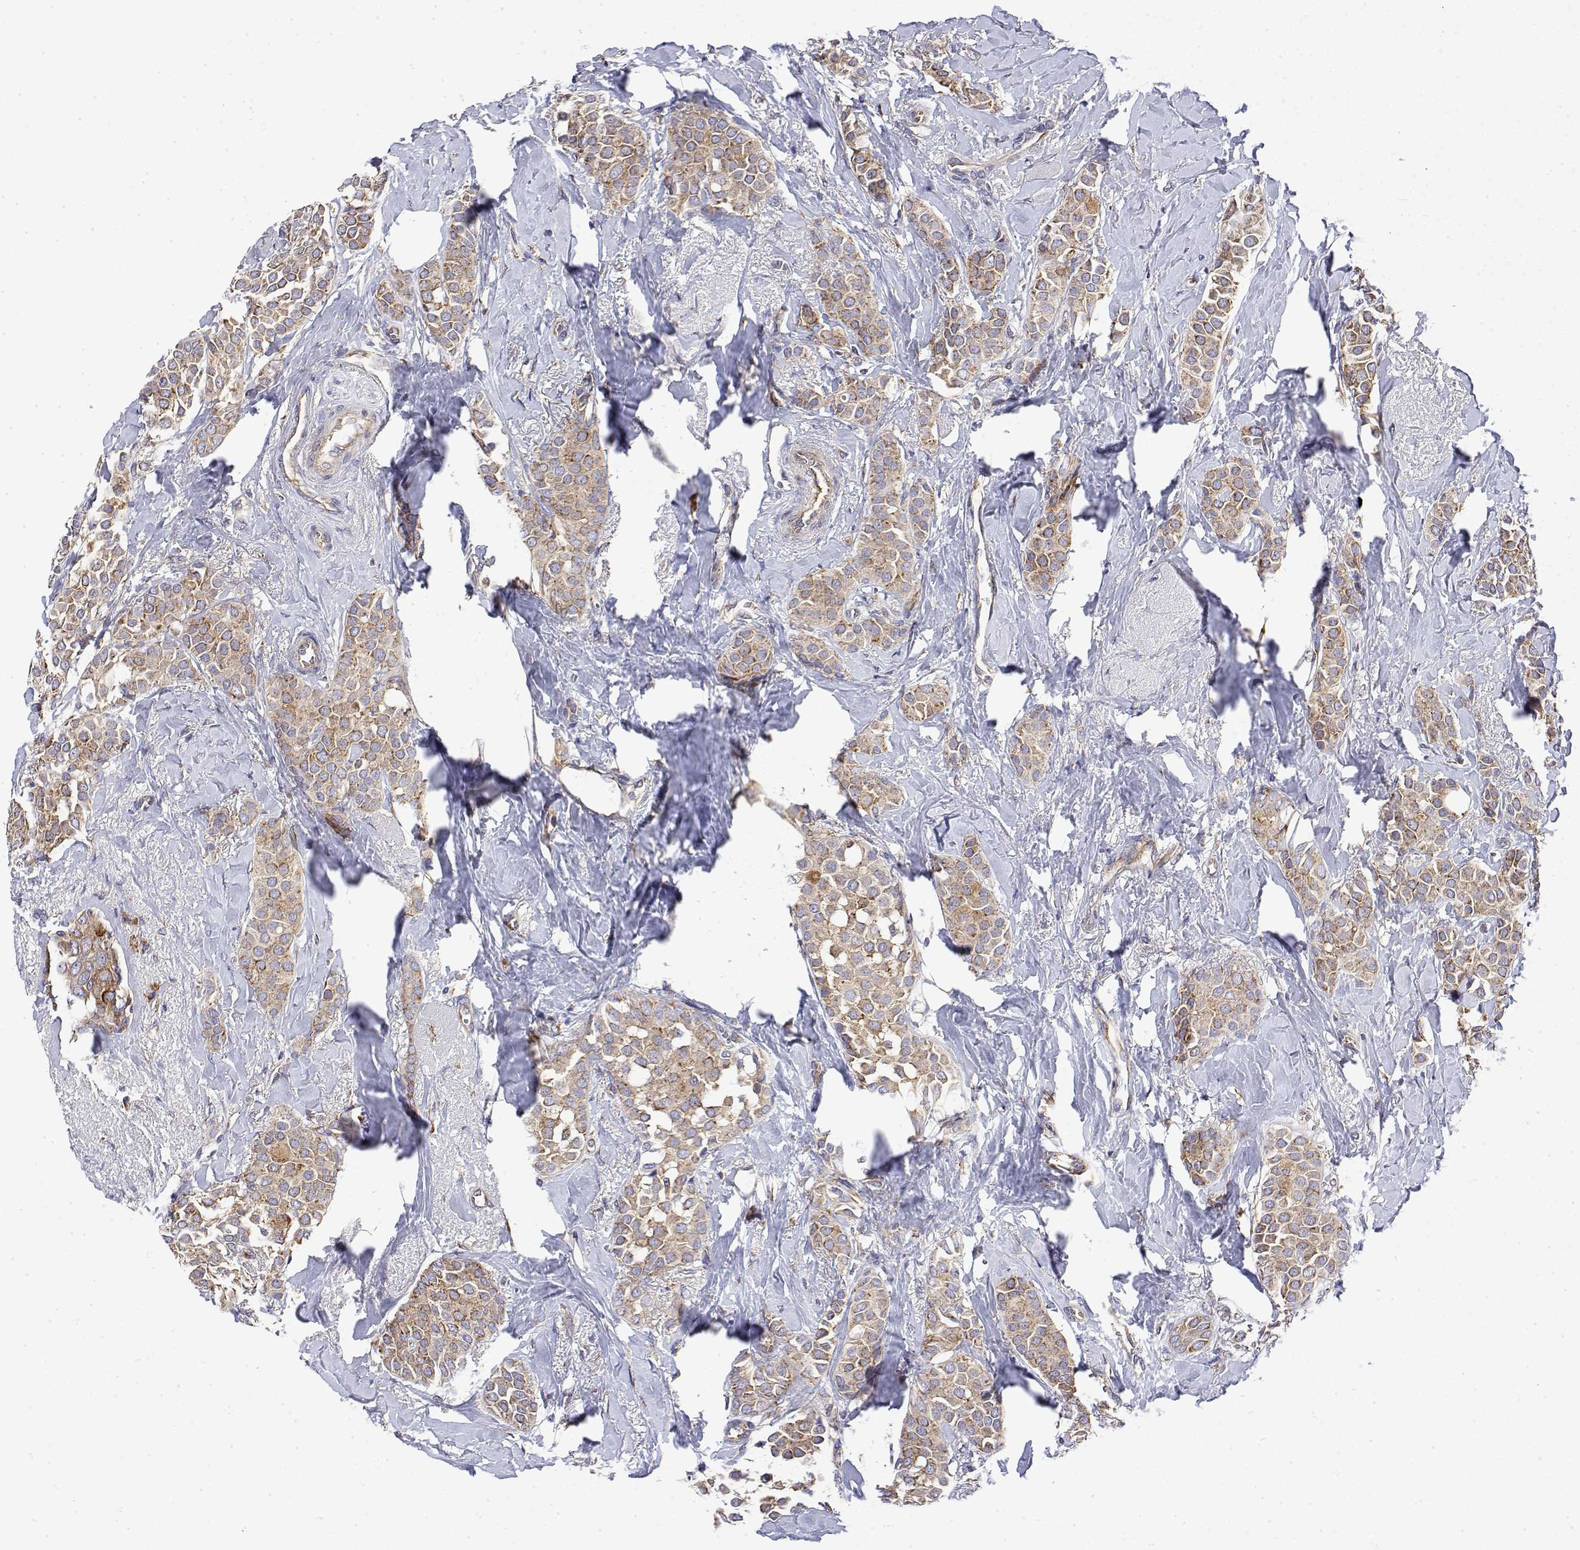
{"staining": {"intensity": "moderate", "quantity": ">75%", "location": "cytoplasmic/membranous"}, "tissue": "breast cancer", "cell_type": "Tumor cells", "image_type": "cancer", "snomed": [{"axis": "morphology", "description": "Duct carcinoma"}, {"axis": "topography", "description": "Breast"}], "caption": "Brown immunohistochemical staining in breast invasive ductal carcinoma exhibits moderate cytoplasmic/membranous staining in approximately >75% of tumor cells. (Brightfield microscopy of DAB IHC at high magnification).", "gene": "EEF1G", "patient": {"sex": "female", "age": 79}}